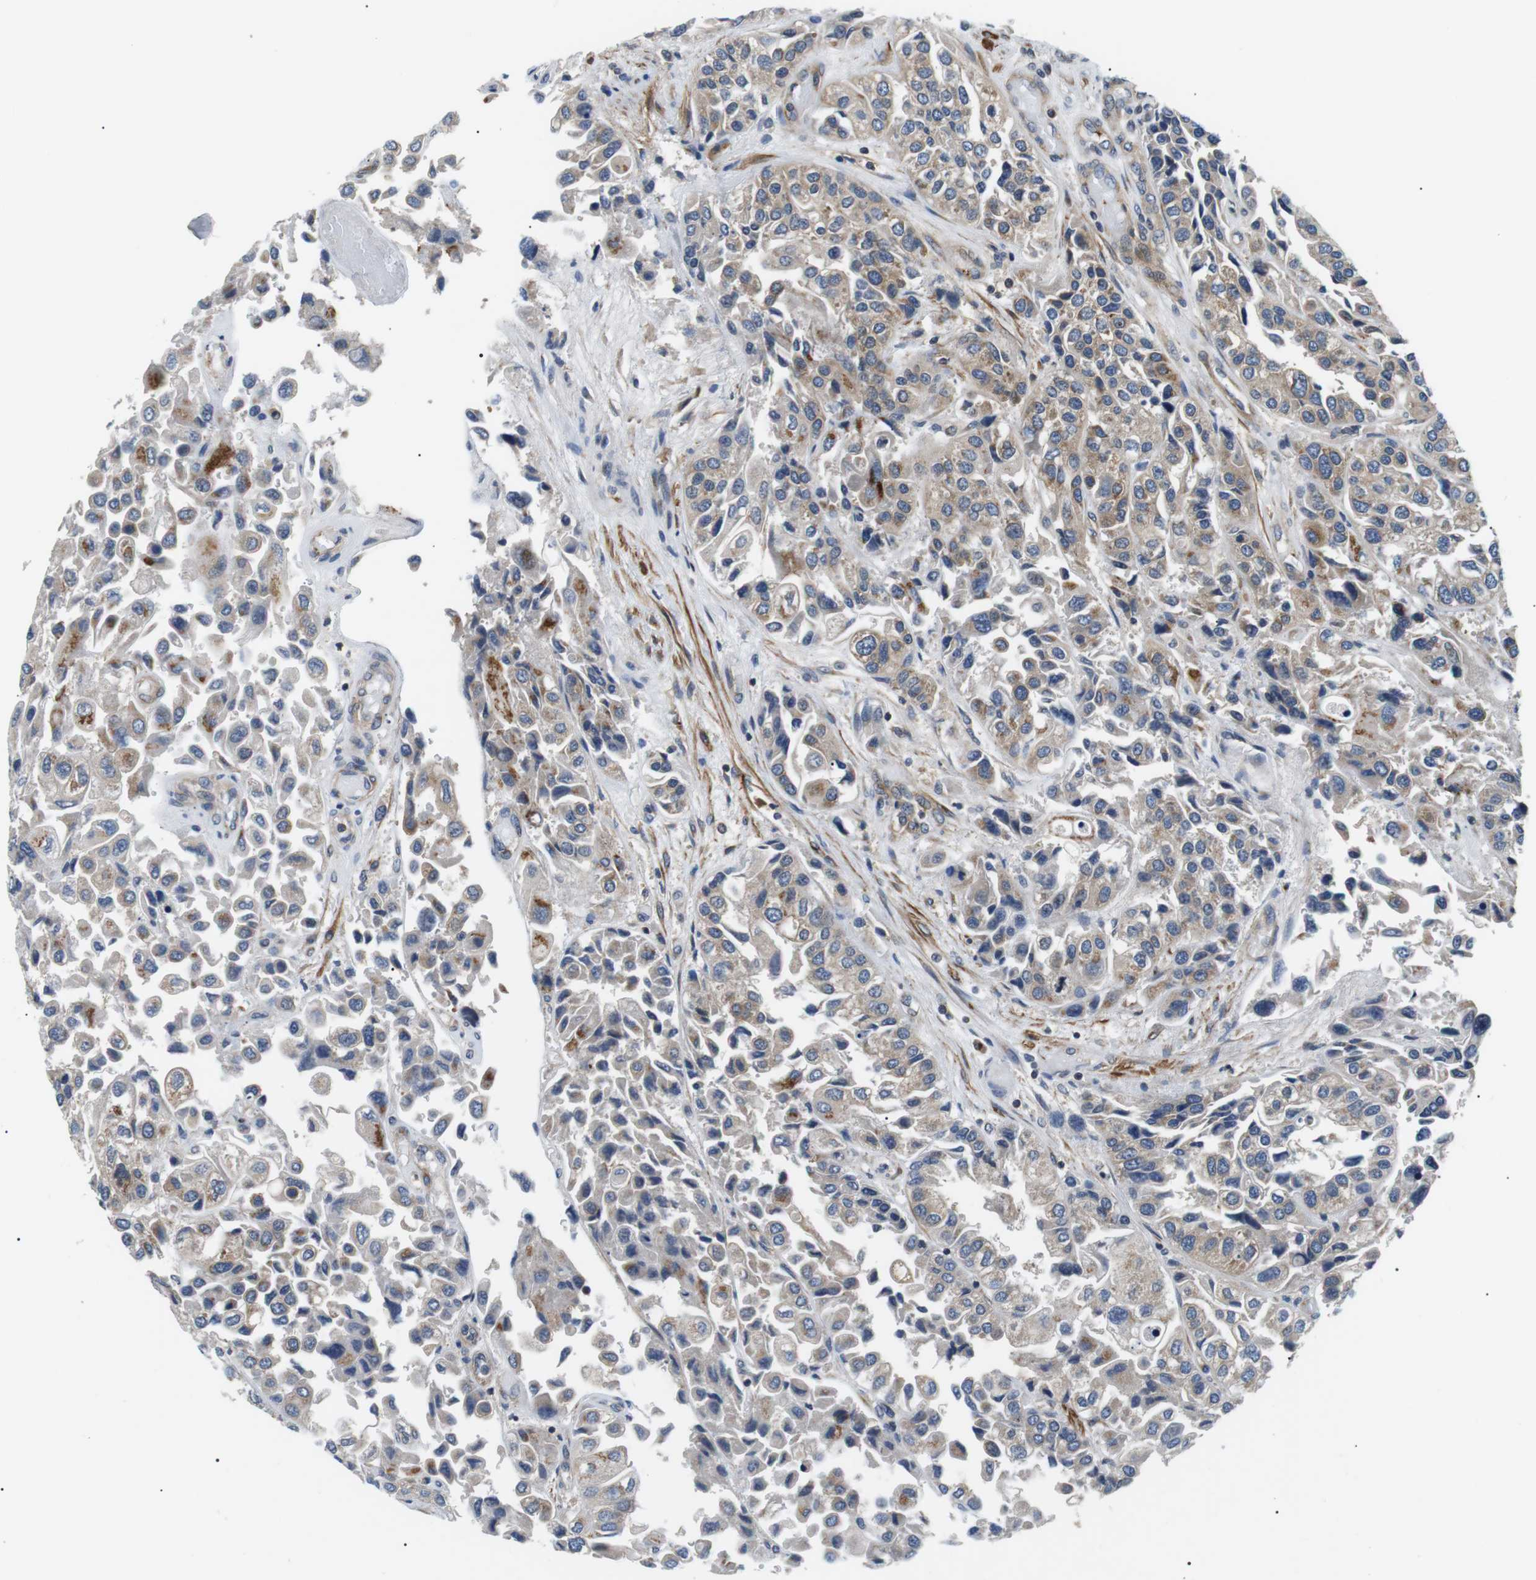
{"staining": {"intensity": "weak", "quantity": "25%-75%", "location": "cytoplasmic/membranous"}, "tissue": "urothelial cancer", "cell_type": "Tumor cells", "image_type": "cancer", "snomed": [{"axis": "morphology", "description": "Urothelial carcinoma, High grade"}, {"axis": "topography", "description": "Urinary bladder"}], "caption": "Immunohistochemical staining of urothelial carcinoma (high-grade) displays low levels of weak cytoplasmic/membranous protein staining in about 25%-75% of tumor cells.", "gene": "DIPK1A", "patient": {"sex": "female", "age": 64}}